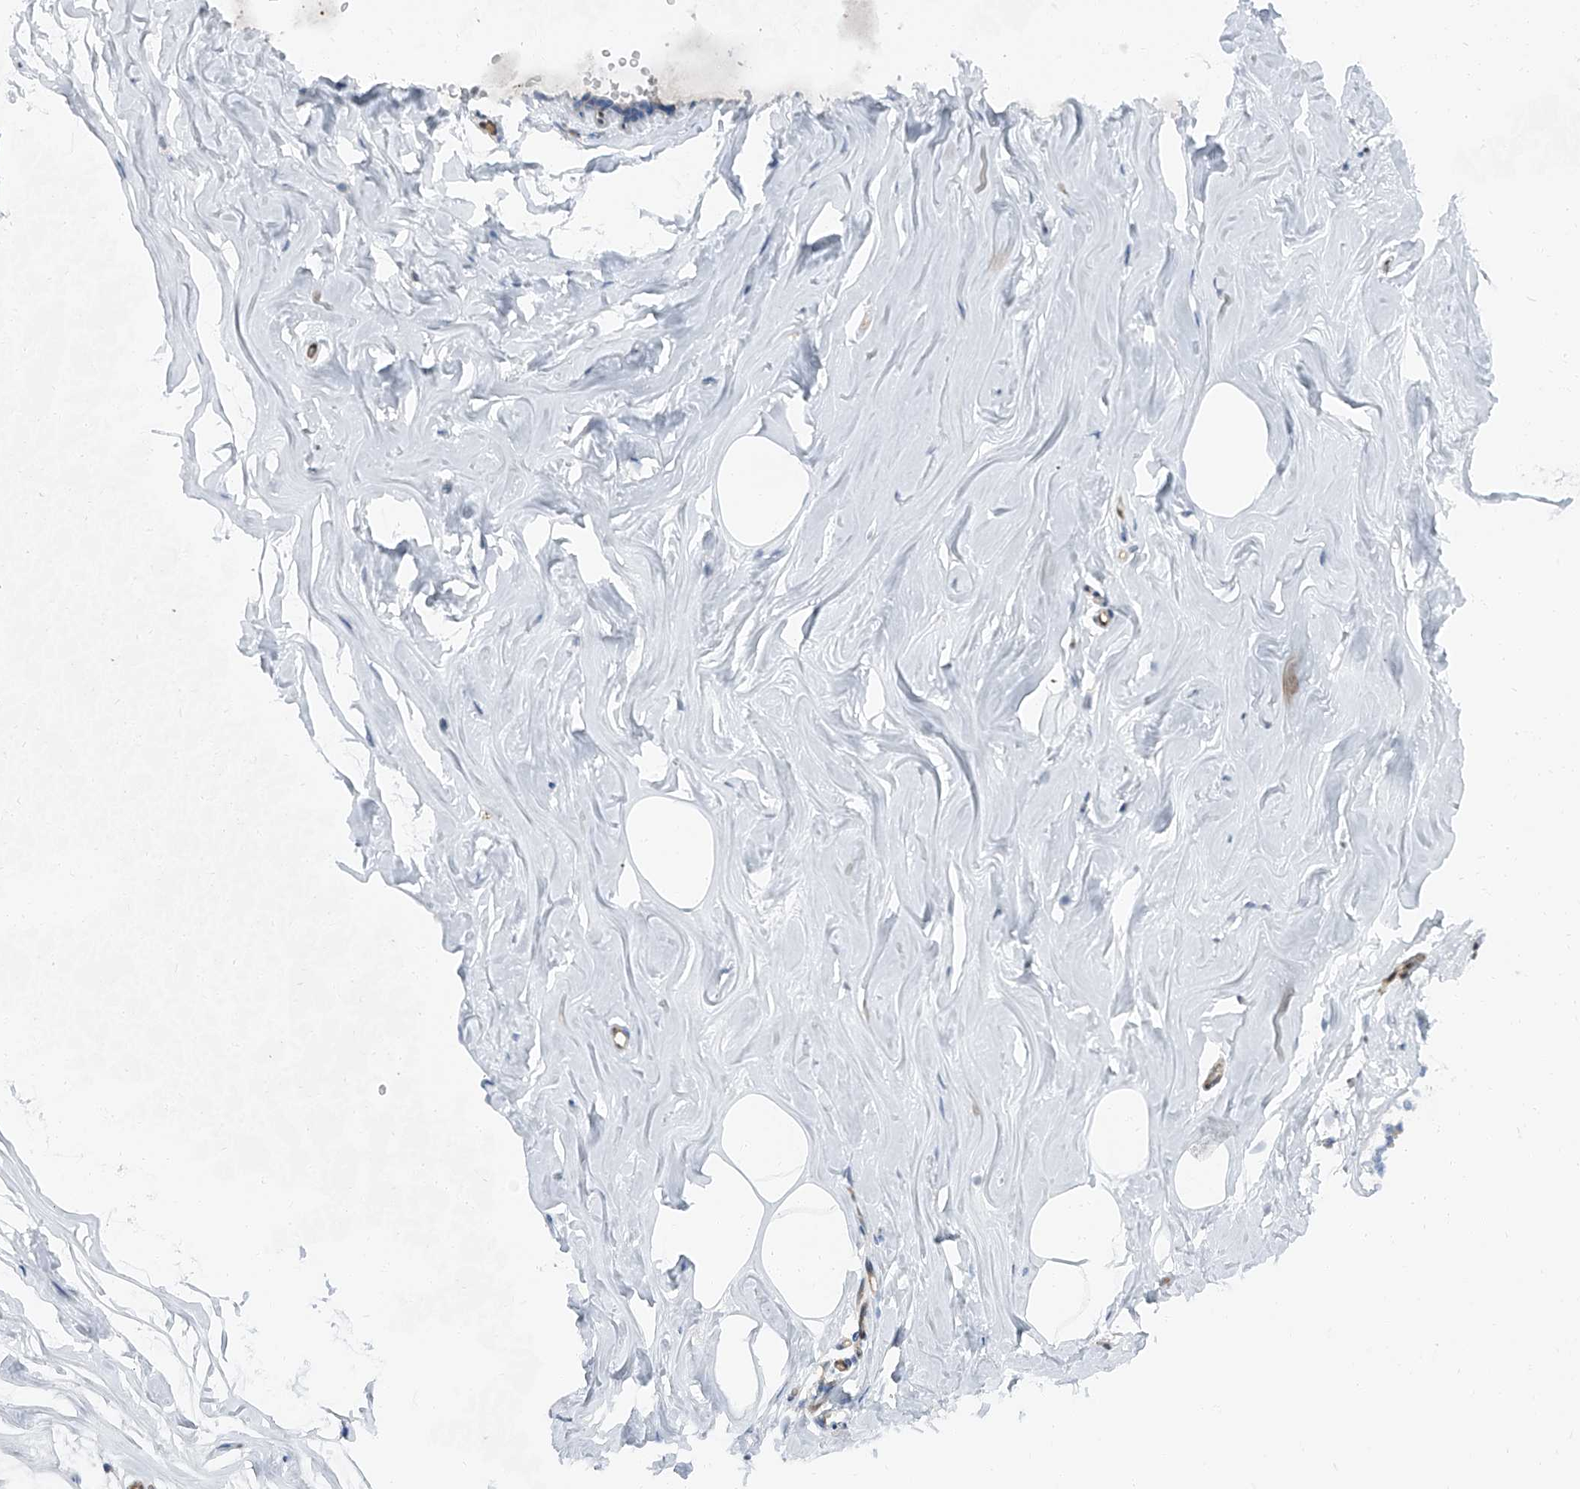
{"staining": {"intensity": "negative", "quantity": "none", "location": "none"}, "tissue": "adipose tissue", "cell_type": "Adipocytes", "image_type": "normal", "snomed": [{"axis": "morphology", "description": "Normal tissue, NOS"}, {"axis": "morphology", "description": "Fibrosis, NOS"}, {"axis": "topography", "description": "Breast"}, {"axis": "topography", "description": "Adipose tissue"}], "caption": "Human adipose tissue stained for a protein using immunohistochemistry shows no staining in adipocytes.", "gene": "PSMB10", "patient": {"sex": "female", "age": 39}}